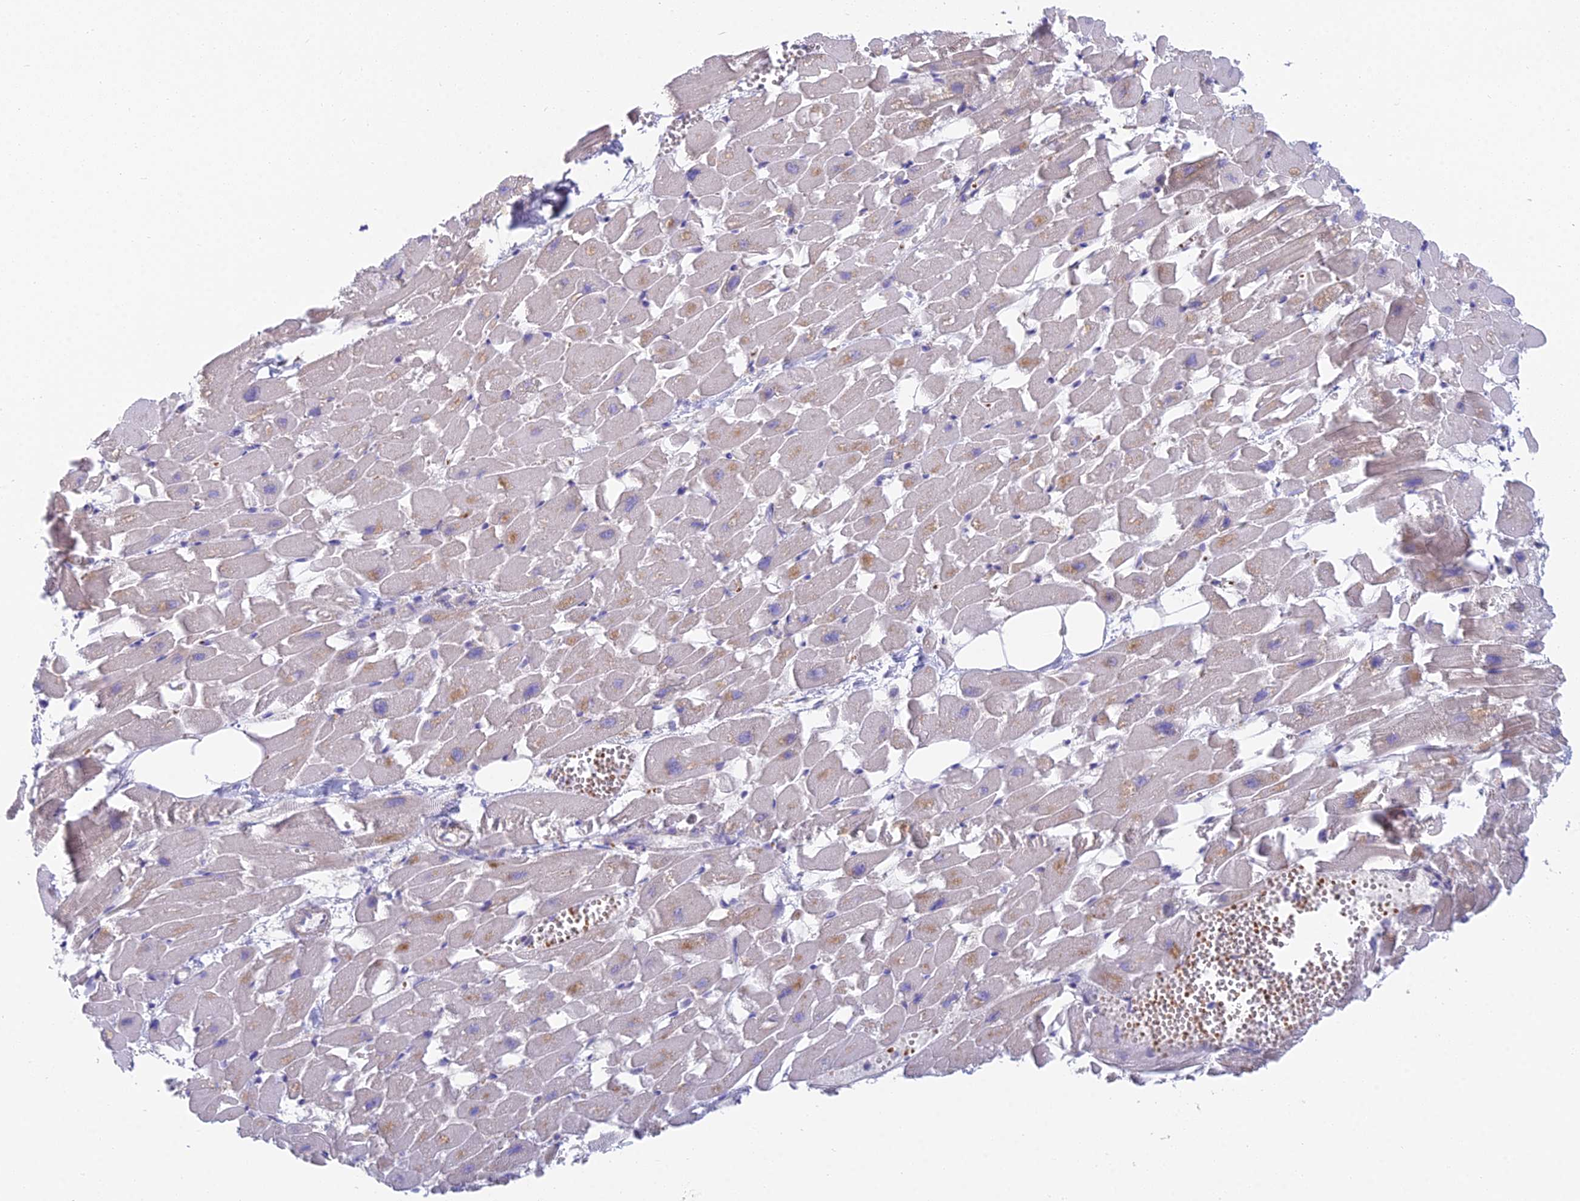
{"staining": {"intensity": "negative", "quantity": "none", "location": "none"}, "tissue": "heart muscle", "cell_type": "Cardiomyocytes", "image_type": "normal", "snomed": [{"axis": "morphology", "description": "Normal tissue, NOS"}, {"axis": "topography", "description": "Heart"}], "caption": "Human heart muscle stained for a protein using IHC exhibits no staining in cardiomyocytes.", "gene": "ZNF564", "patient": {"sex": "female", "age": 64}}